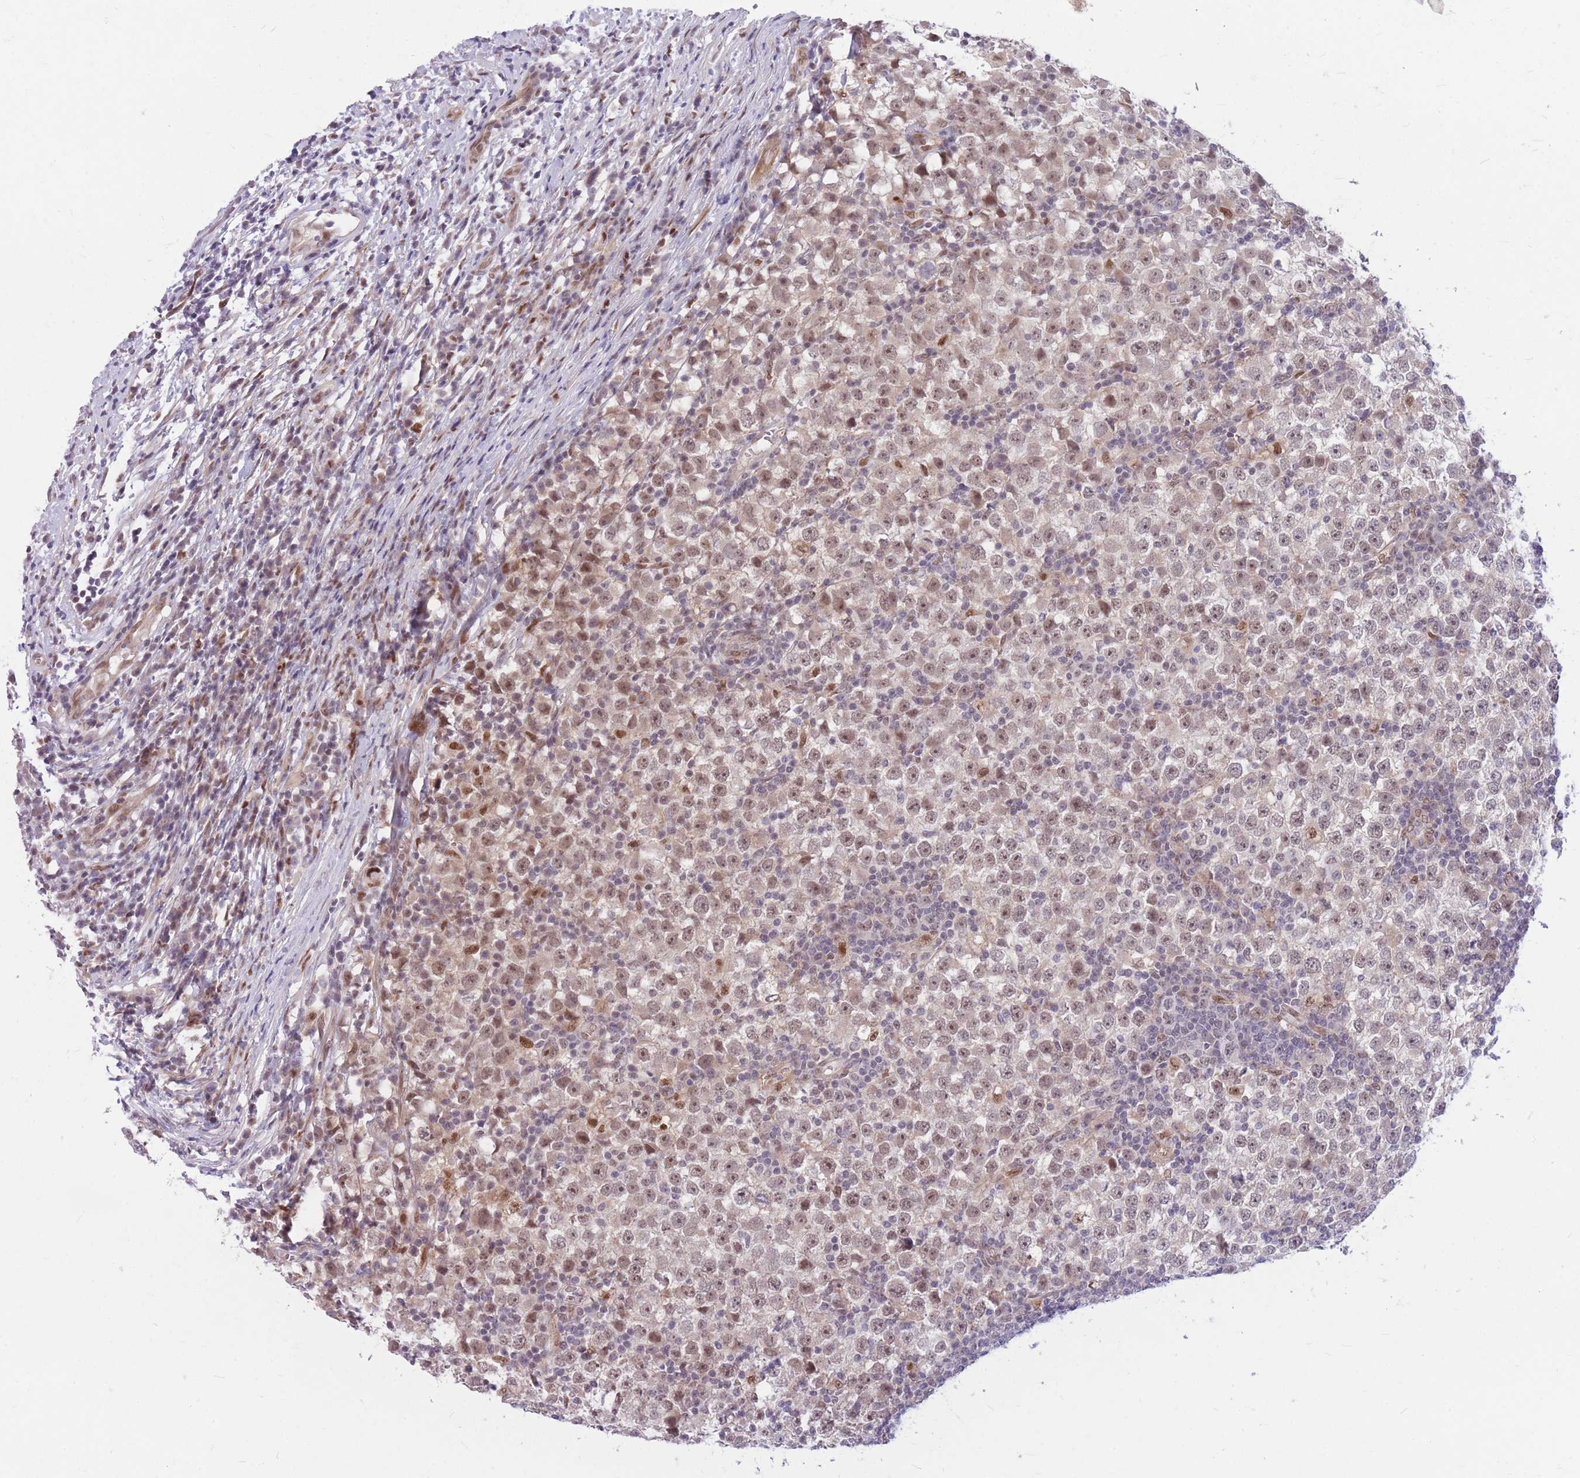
{"staining": {"intensity": "weak", "quantity": "25%-75%", "location": "nuclear"}, "tissue": "testis cancer", "cell_type": "Tumor cells", "image_type": "cancer", "snomed": [{"axis": "morphology", "description": "Seminoma, NOS"}, {"axis": "topography", "description": "Testis"}], "caption": "Seminoma (testis) stained with a brown dye reveals weak nuclear positive staining in approximately 25%-75% of tumor cells.", "gene": "ERCC2", "patient": {"sex": "male", "age": 65}}